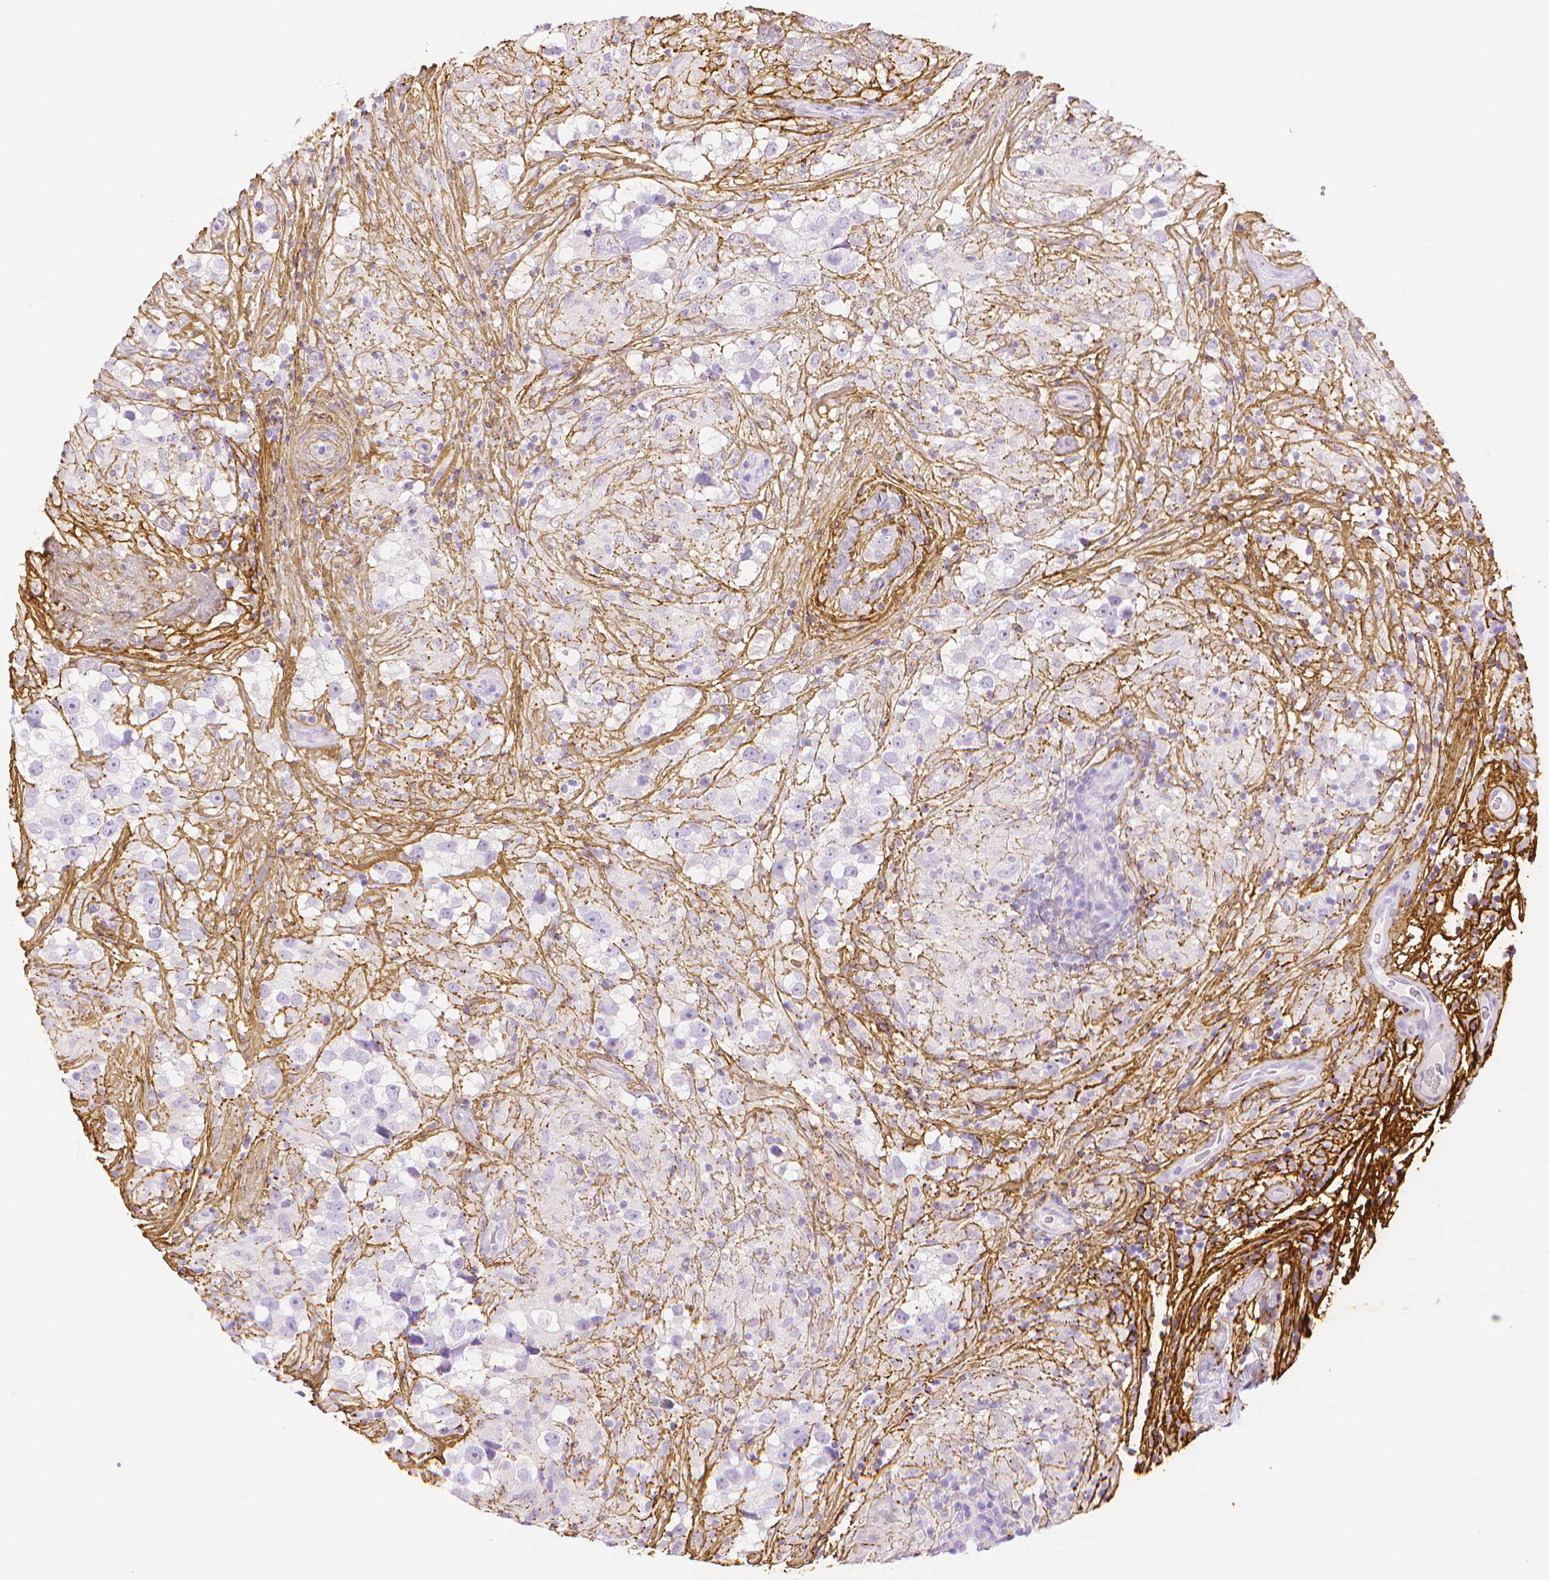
{"staining": {"intensity": "negative", "quantity": "none", "location": "none"}, "tissue": "testis cancer", "cell_type": "Tumor cells", "image_type": "cancer", "snomed": [{"axis": "morphology", "description": "Seminoma, NOS"}, {"axis": "topography", "description": "Testis"}], "caption": "Photomicrograph shows no protein staining in tumor cells of testis seminoma tissue. (DAB (3,3'-diaminobenzidine) immunohistochemistry visualized using brightfield microscopy, high magnification).", "gene": "FBN1", "patient": {"sex": "male", "age": 46}}